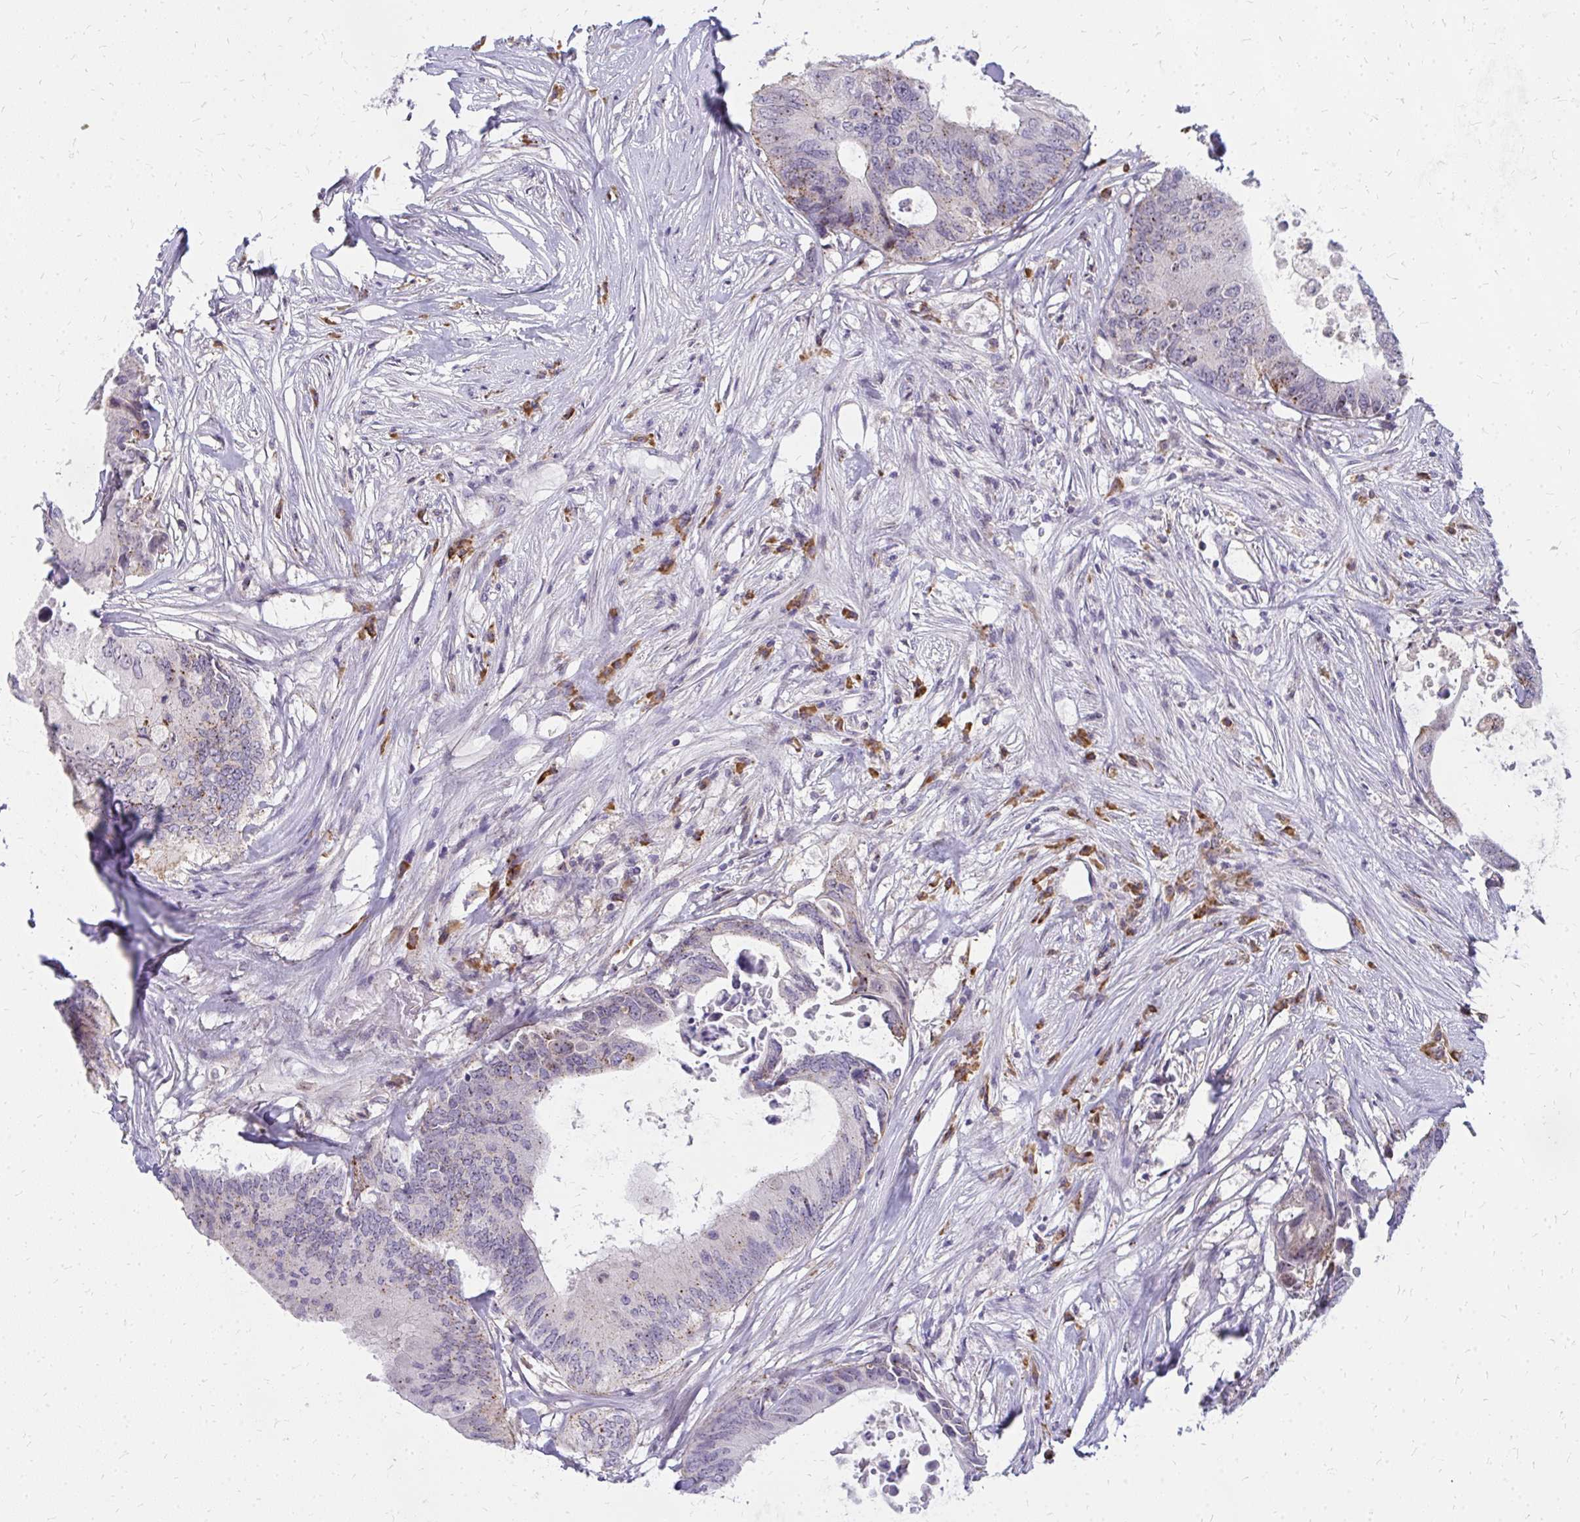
{"staining": {"intensity": "moderate", "quantity": "<25%", "location": "cytoplasmic/membranous"}, "tissue": "colorectal cancer", "cell_type": "Tumor cells", "image_type": "cancer", "snomed": [{"axis": "morphology", "description": "Adenocarcinoma, NOS"}, {"axis": "topography", "description": "Colon"}], "caption": "An IHC image of neoplastic tissue is shown. Protein staining in brown shows moderate cytoplasmic/membranous positivity in adenocarcinoma (colorectal) within tumor cells. (IHC, brightfield microscopy, high magnification).", "gene": "FAM9A", "patient": {"sex": "male", "age": 71}}